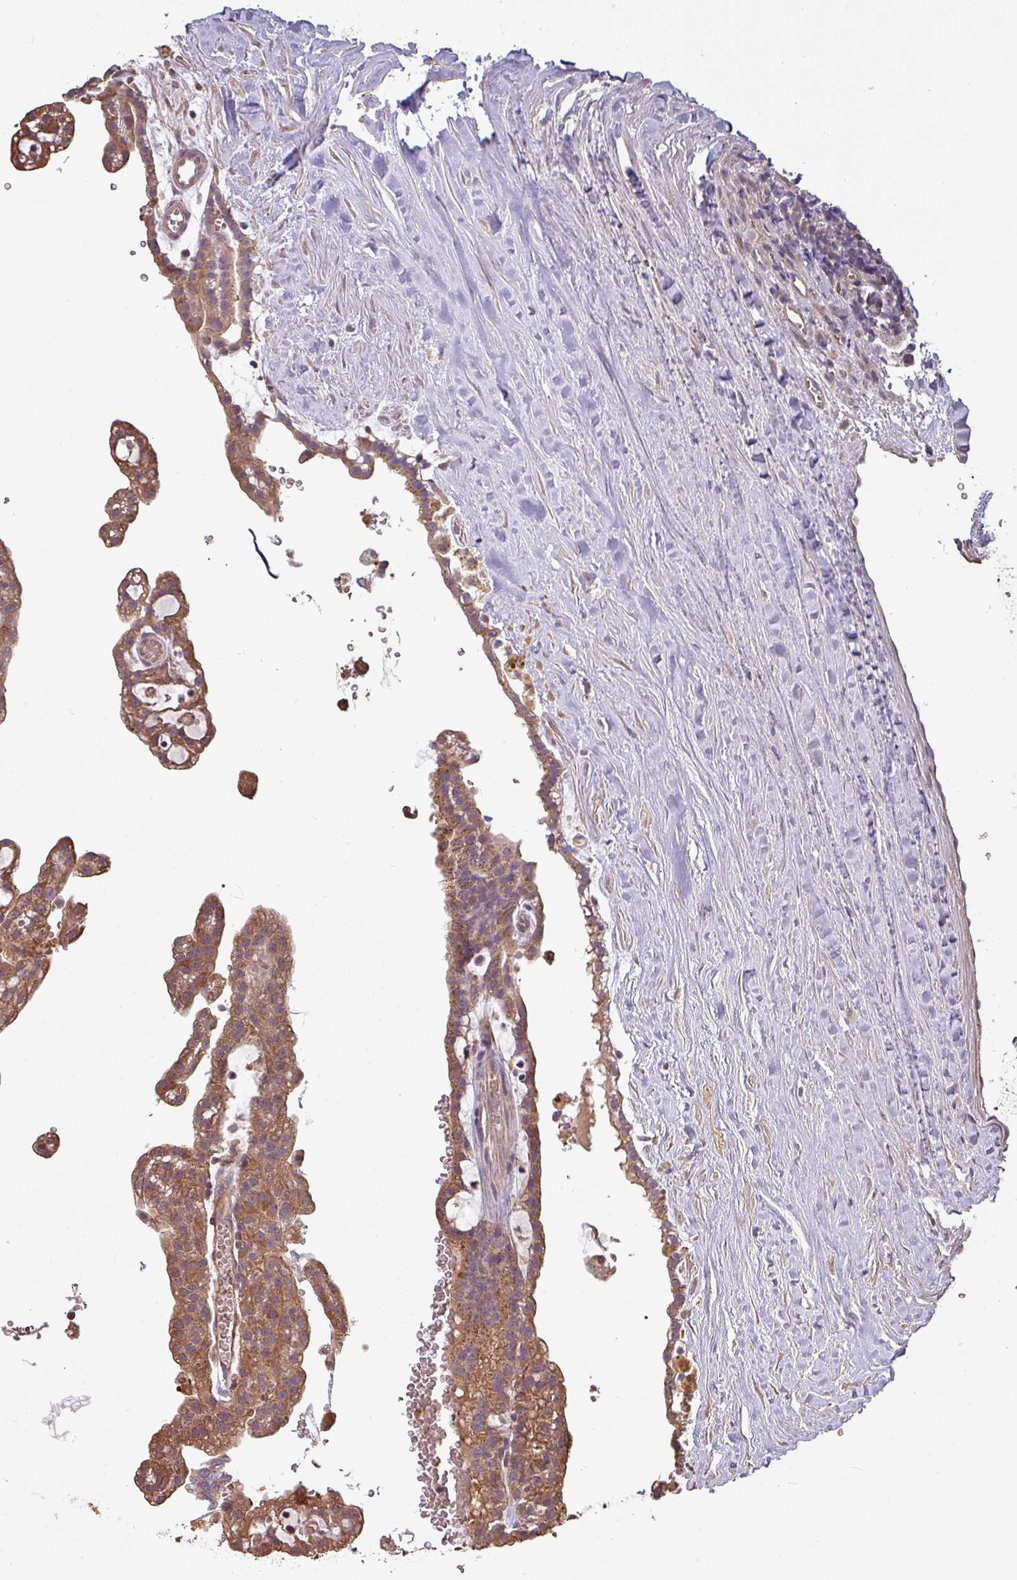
{"staining": {"intensity": "moderate", "quantity": ">75%", "location": "cytoplasmic/membranous"}, "tissue": "renal cancer", "cell_type": "Tumor cells", "image_type": "cancer", "snomed": [{"axis": "morphology", "description": "Adenocarcinoma, NOS"}, {"axis": "topography", "description": "Kidney"}], "caption": "Tumor cells show medium levels of moderate cytoplasmic/membranous expression in about >75% of cells in renal cancer (adenocarcinoma).", "gene": "NHSL2", "patient": {"sex": "male", "age": 63}}